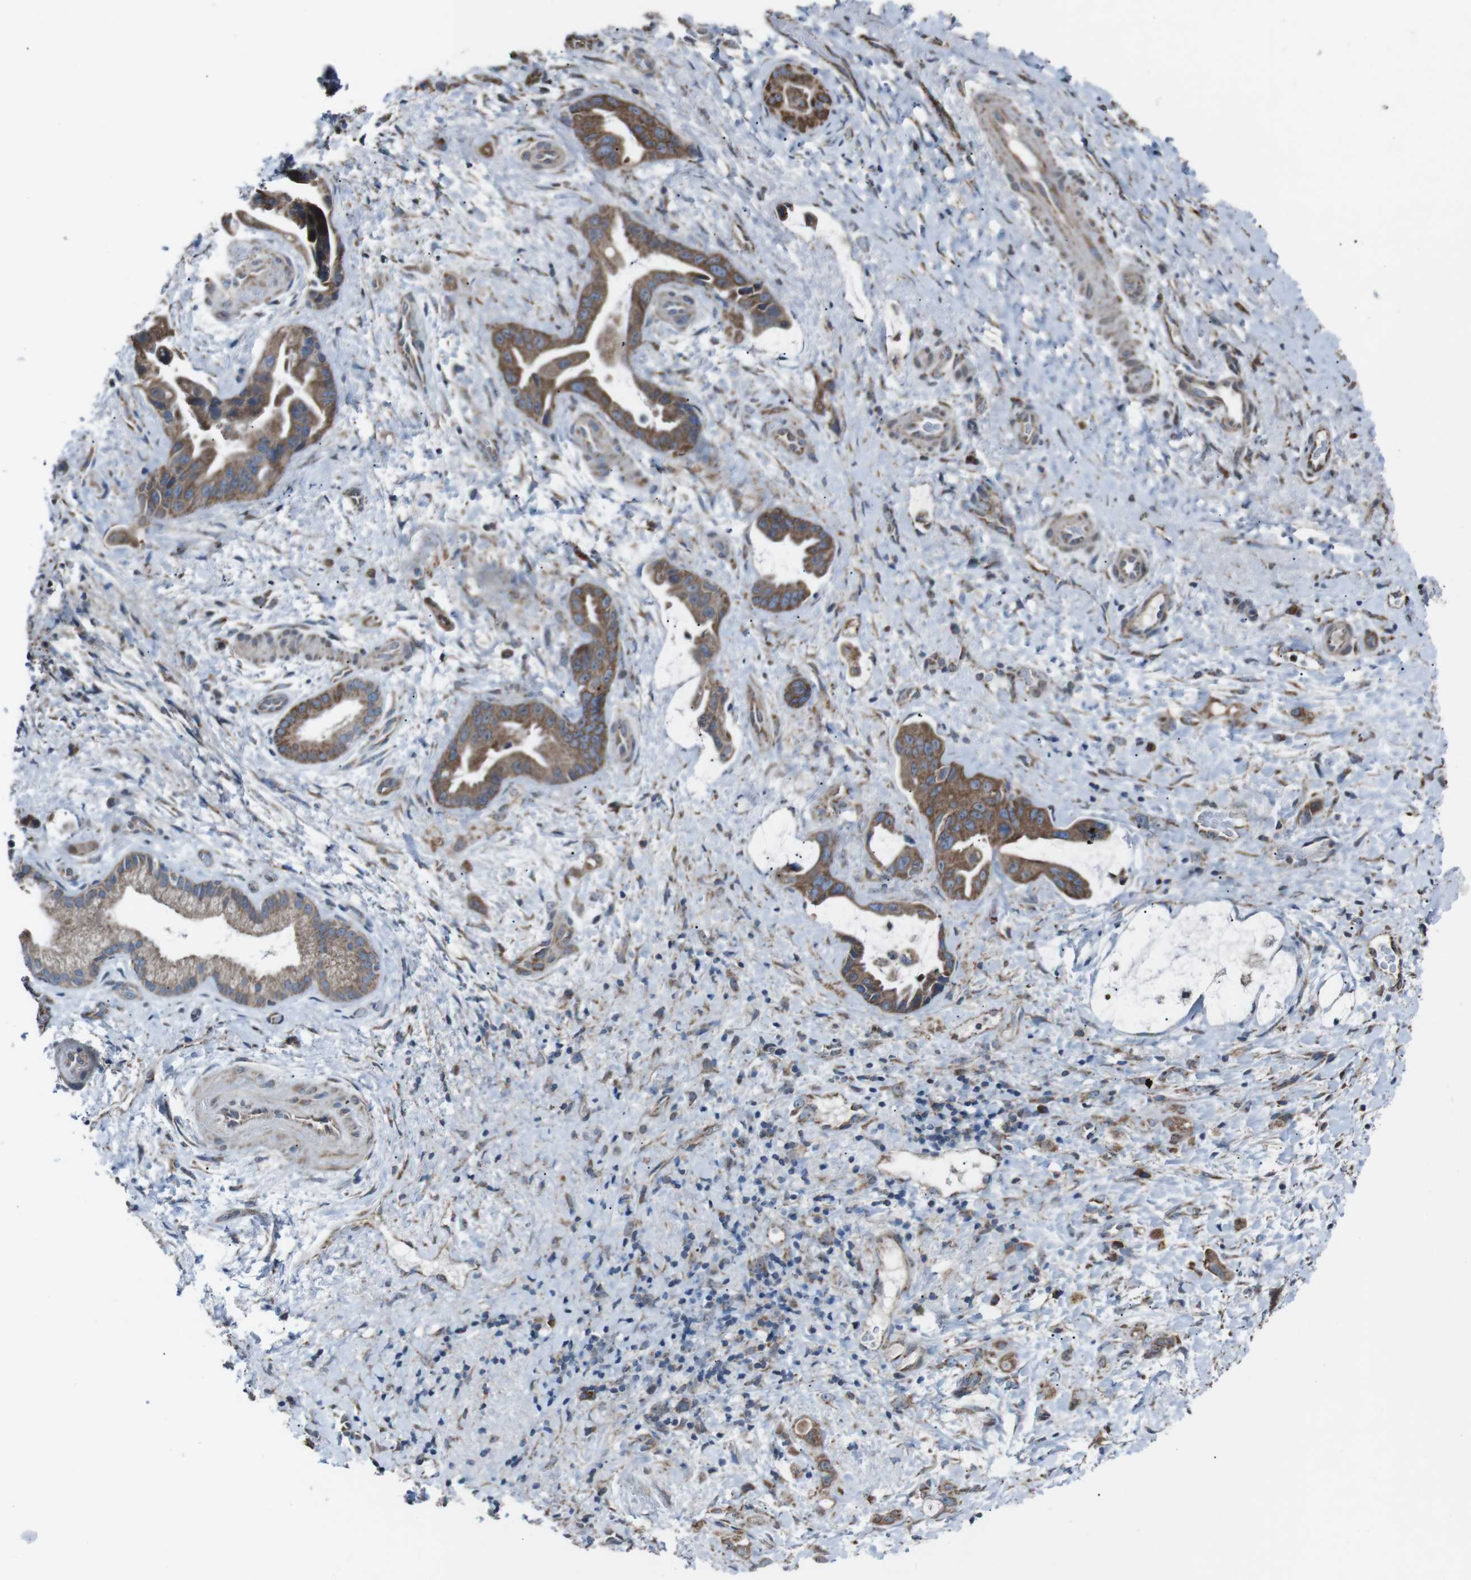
{"staining": {"intensity": "moderate", "quantity": ">75%", "location": "cytoplasmic/membranous"}, "tissue": "liver cancer", "cell_type": "Tumor cells", "image_type": "cancer", "snomed": [{"axis": "morphology", "description": "Cholangiocarcinoma"}, {"axis": "topography", "description": "Liver"}], "caption": "This is an image of IHC staining of liver cancer (cholangiocarcinoma), which shows moderate staining in the cytoplasmic/membranous of tumor cells.", "gene": "CISD2", "patient": {"sex": "female", "age": 65}}